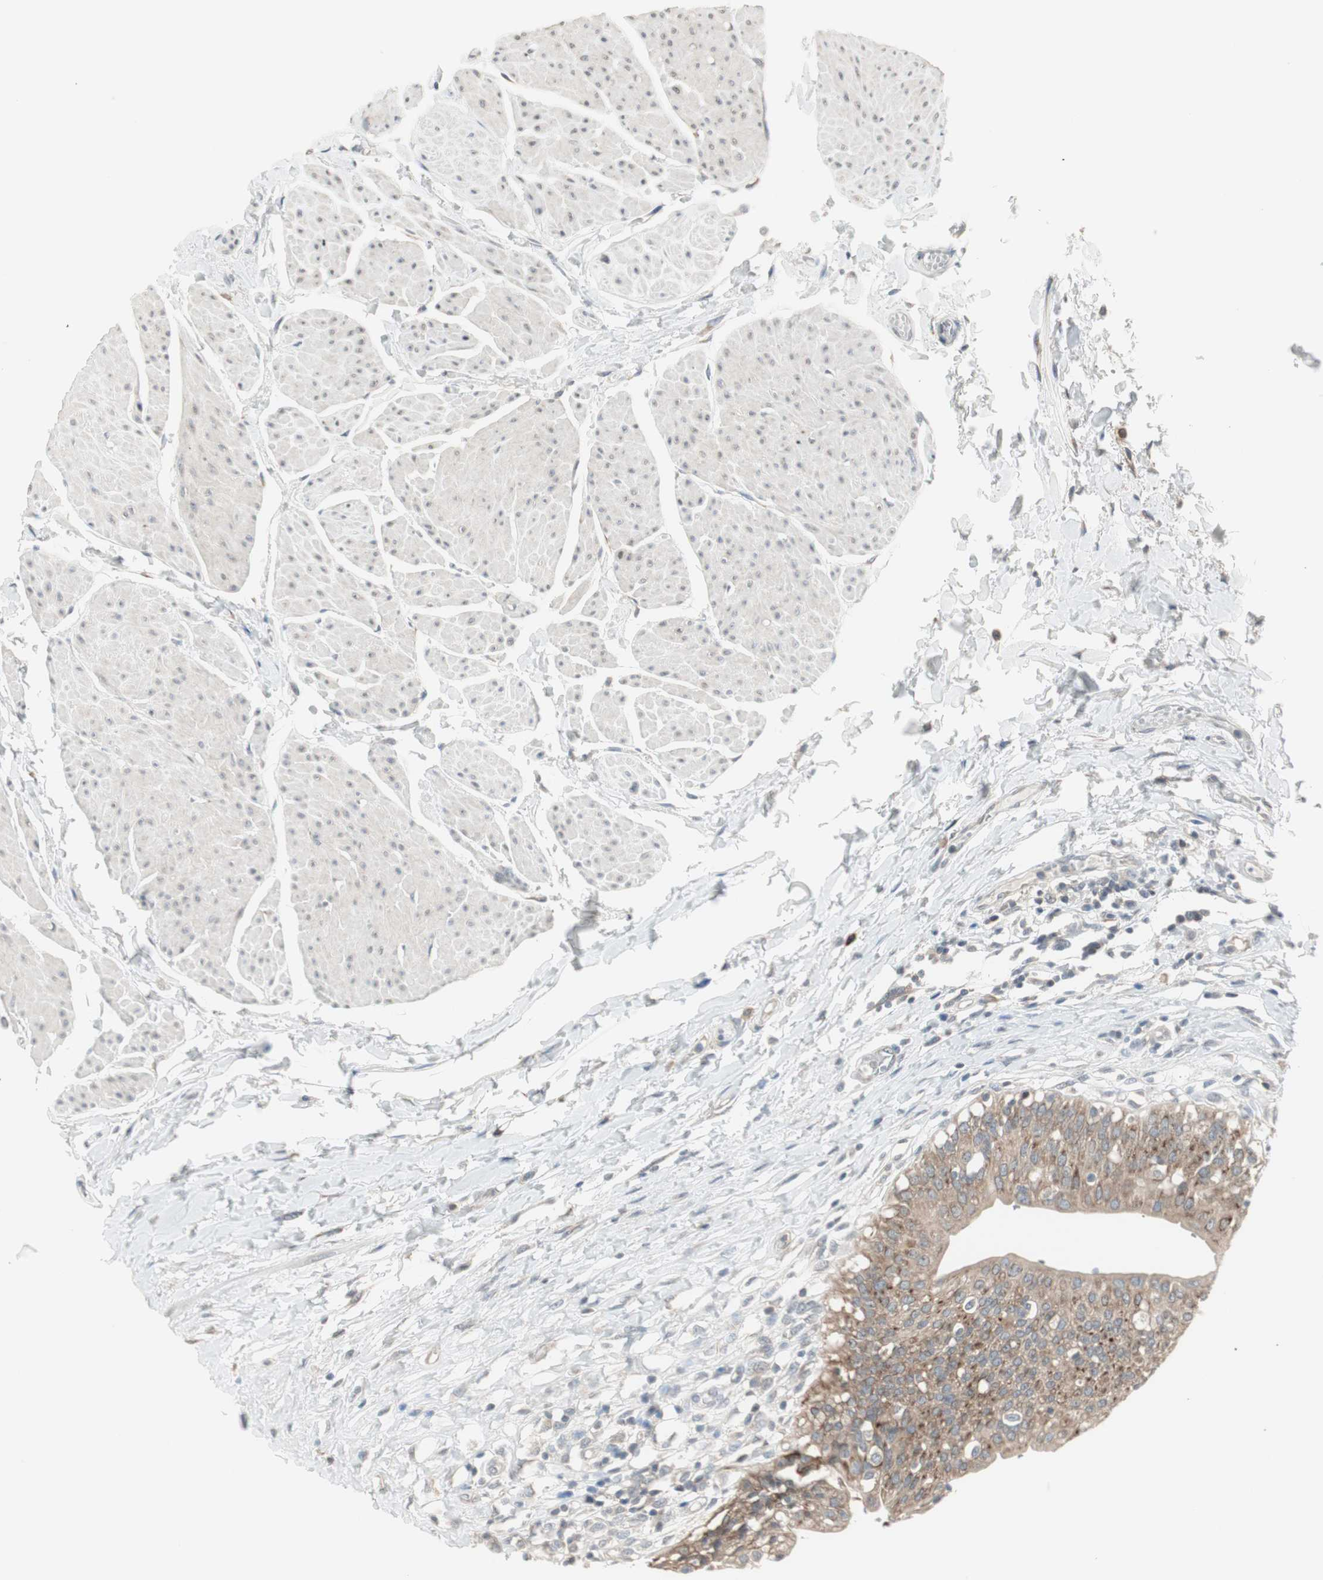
{"staining": {"intensity": "moderate", "quantity": ">75%", "location": "cytoplasmic/membranous"}, "tissue": "urinary bladder", "cell_type": "Urothelial cells", "image_type": "normal", "snomed": [{"axis": "morphology", "description": "Normal tissue, NOS"}, {"axis": "topography", "description": "Urinary bladder"}], "caption": "IHC staining of benign urinary bladder, which exhibits medium levels of moderate cytoplasmic/membranous positivity in approximately >75% of urothelial cells indicating moderate cytoplasmic/membranous protein staining. The staining was performed using DAB (brown) for protein detection and nuclei were counterstained in hematoxylin (blue).", "gene": "ZFP36", "patient": {"sex": "female", "age": 80}}